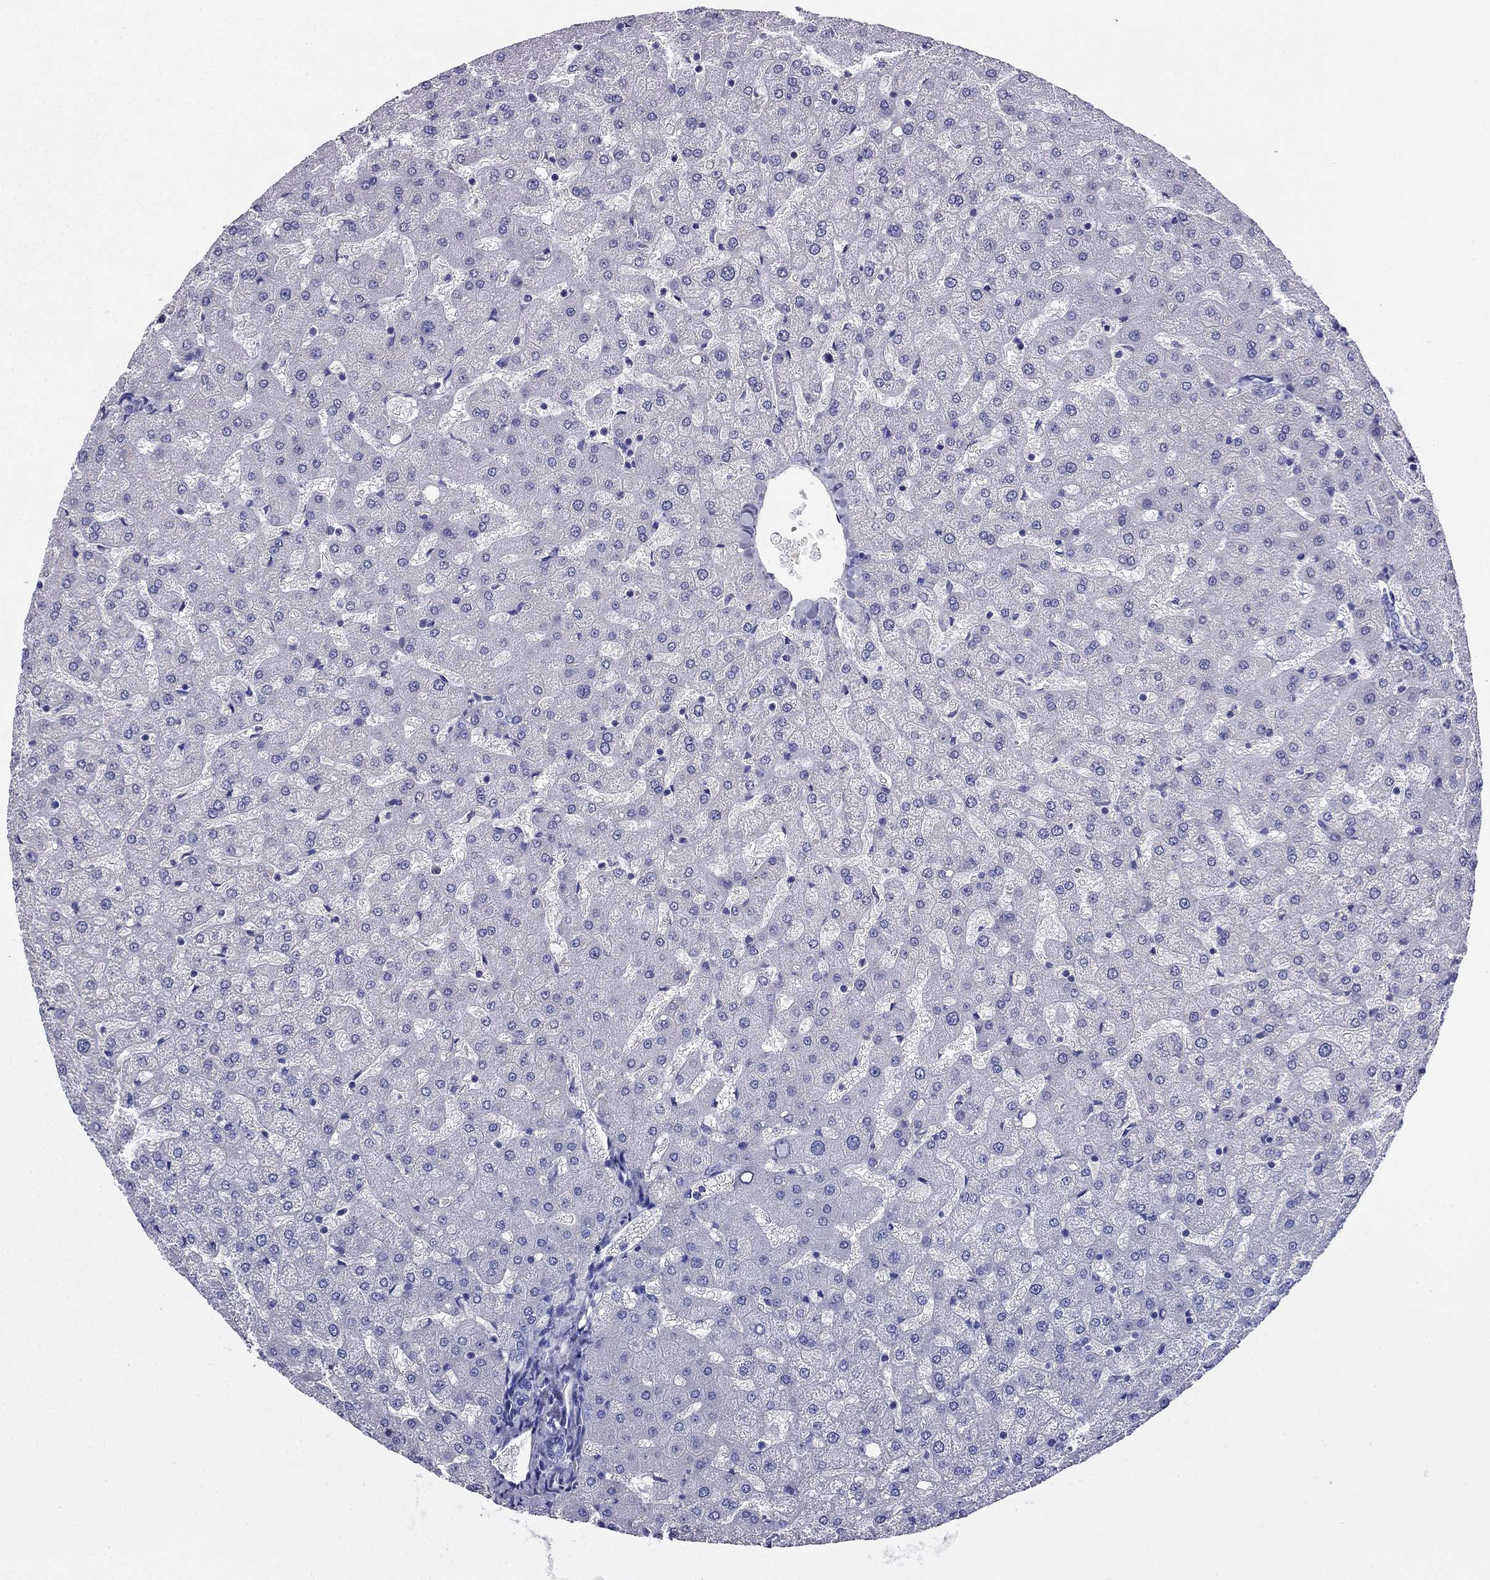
{"staining": {"intensity": "negative", "quantity": "none", "location": "none"}, "tissue": "liver", "cell_type": "Cholangiocytes", "image_type": "normal", "snomed": [{"axis": "morphology", "description": "Normal tissue, NOS"}, {"axis": "topography", "description": "Liver"}], "caption": "A photomicrograph of human liver is negative for staining in cholangiocytes. (Brightfield microscopy of DAB immunohistochemistry at high magnification).", "gene": "NPTX1", "patient": {"sex": "female", "age": 50}}